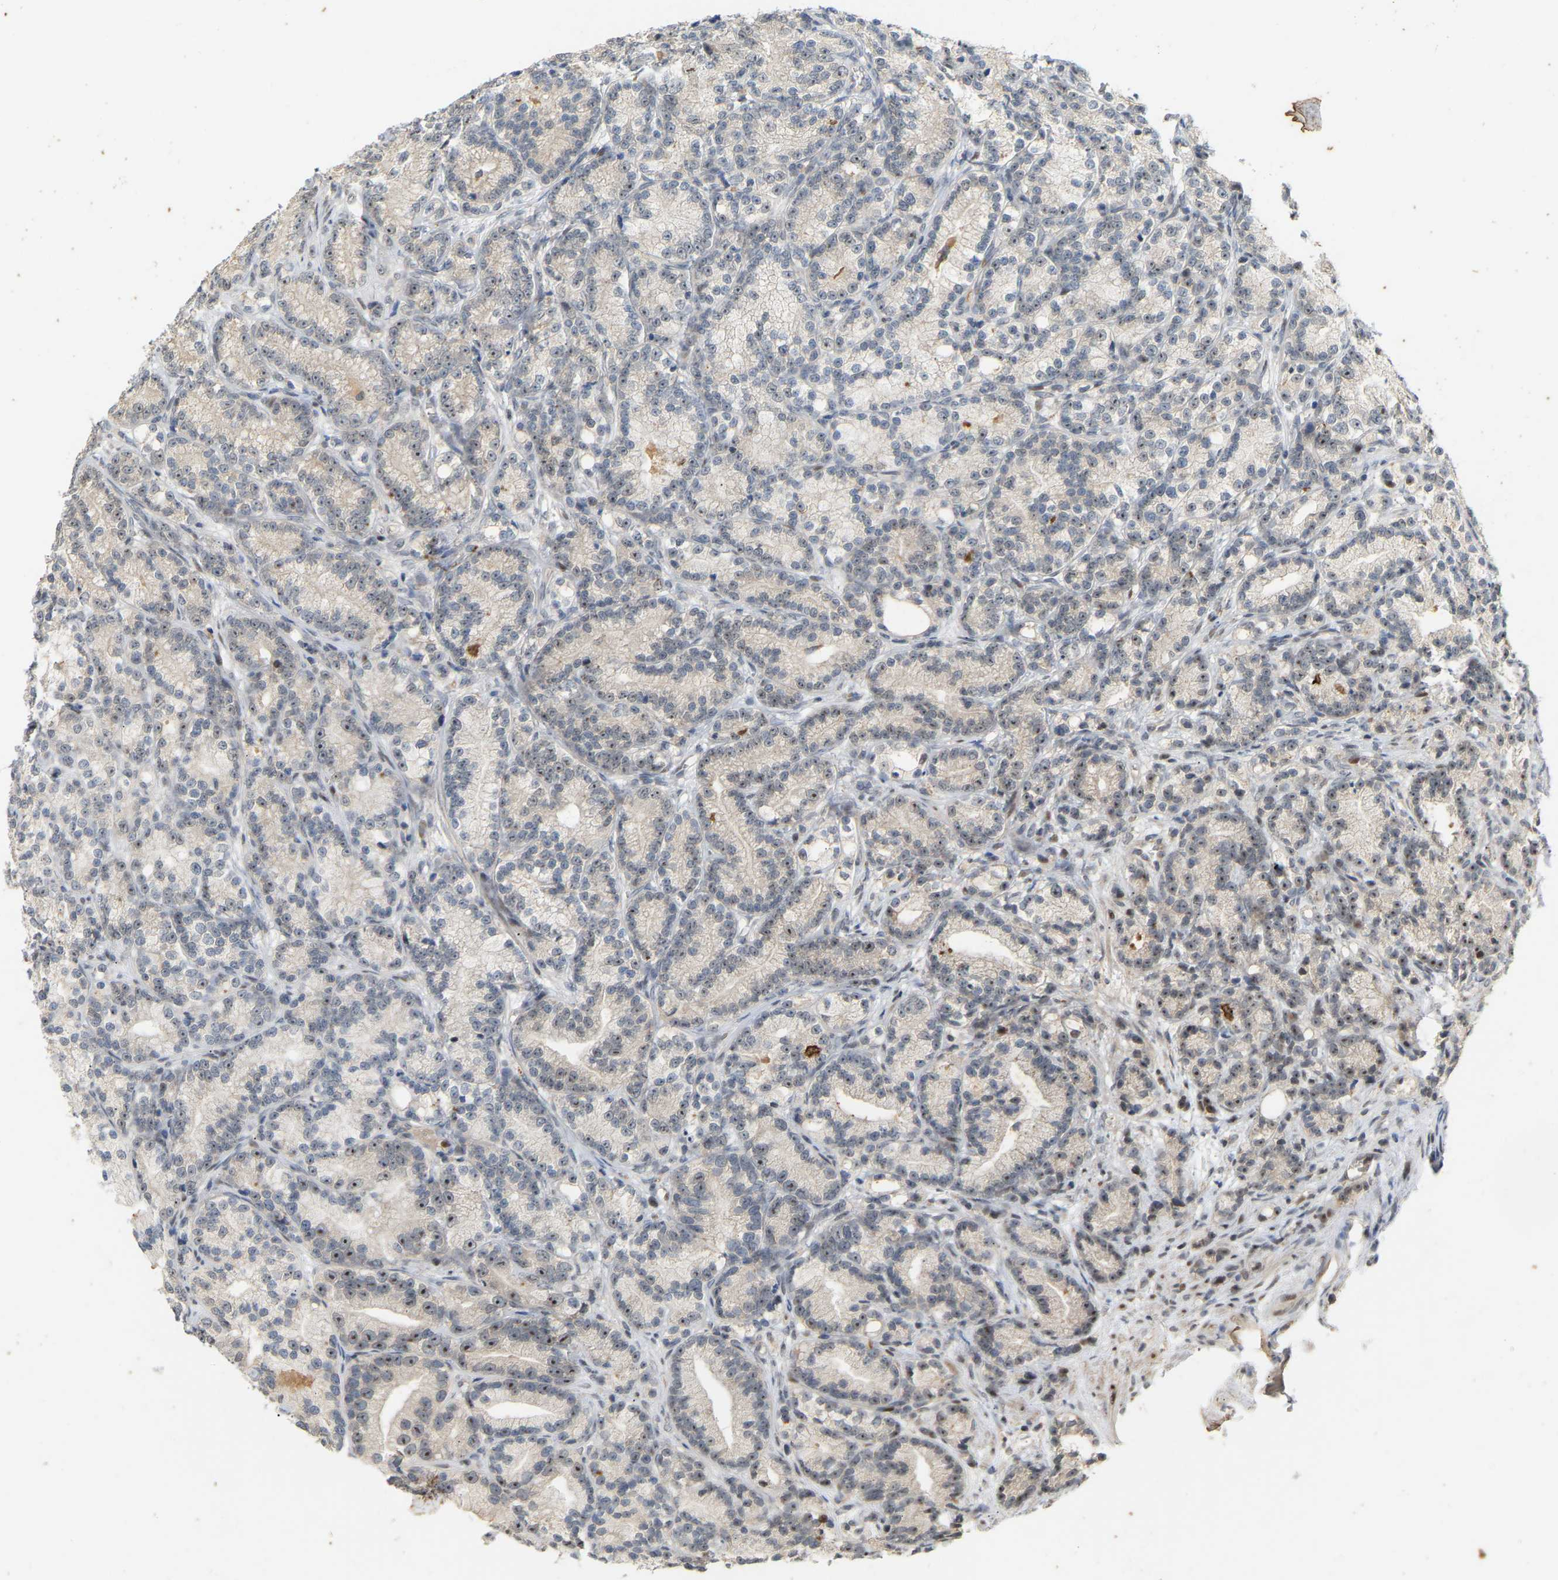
{"staining": {"intensity": "negative", "quantity": "none", "location": "none"}, "tissue": "prostate cancer", "cell_type": "Tumor cells", "image_type": "cancer", "snomed": [{"axis": "morphology", "description": "Adenocarcinoma, Low grade"}, {"axis": "topography", "description": "Prostate"}], "caption": "Tumor cells show no significant protein expression in adenocarcinoma (low-grade) (prostate).", "gene": "PTPN4", "patient": {"sex": "male", "age": 89}}